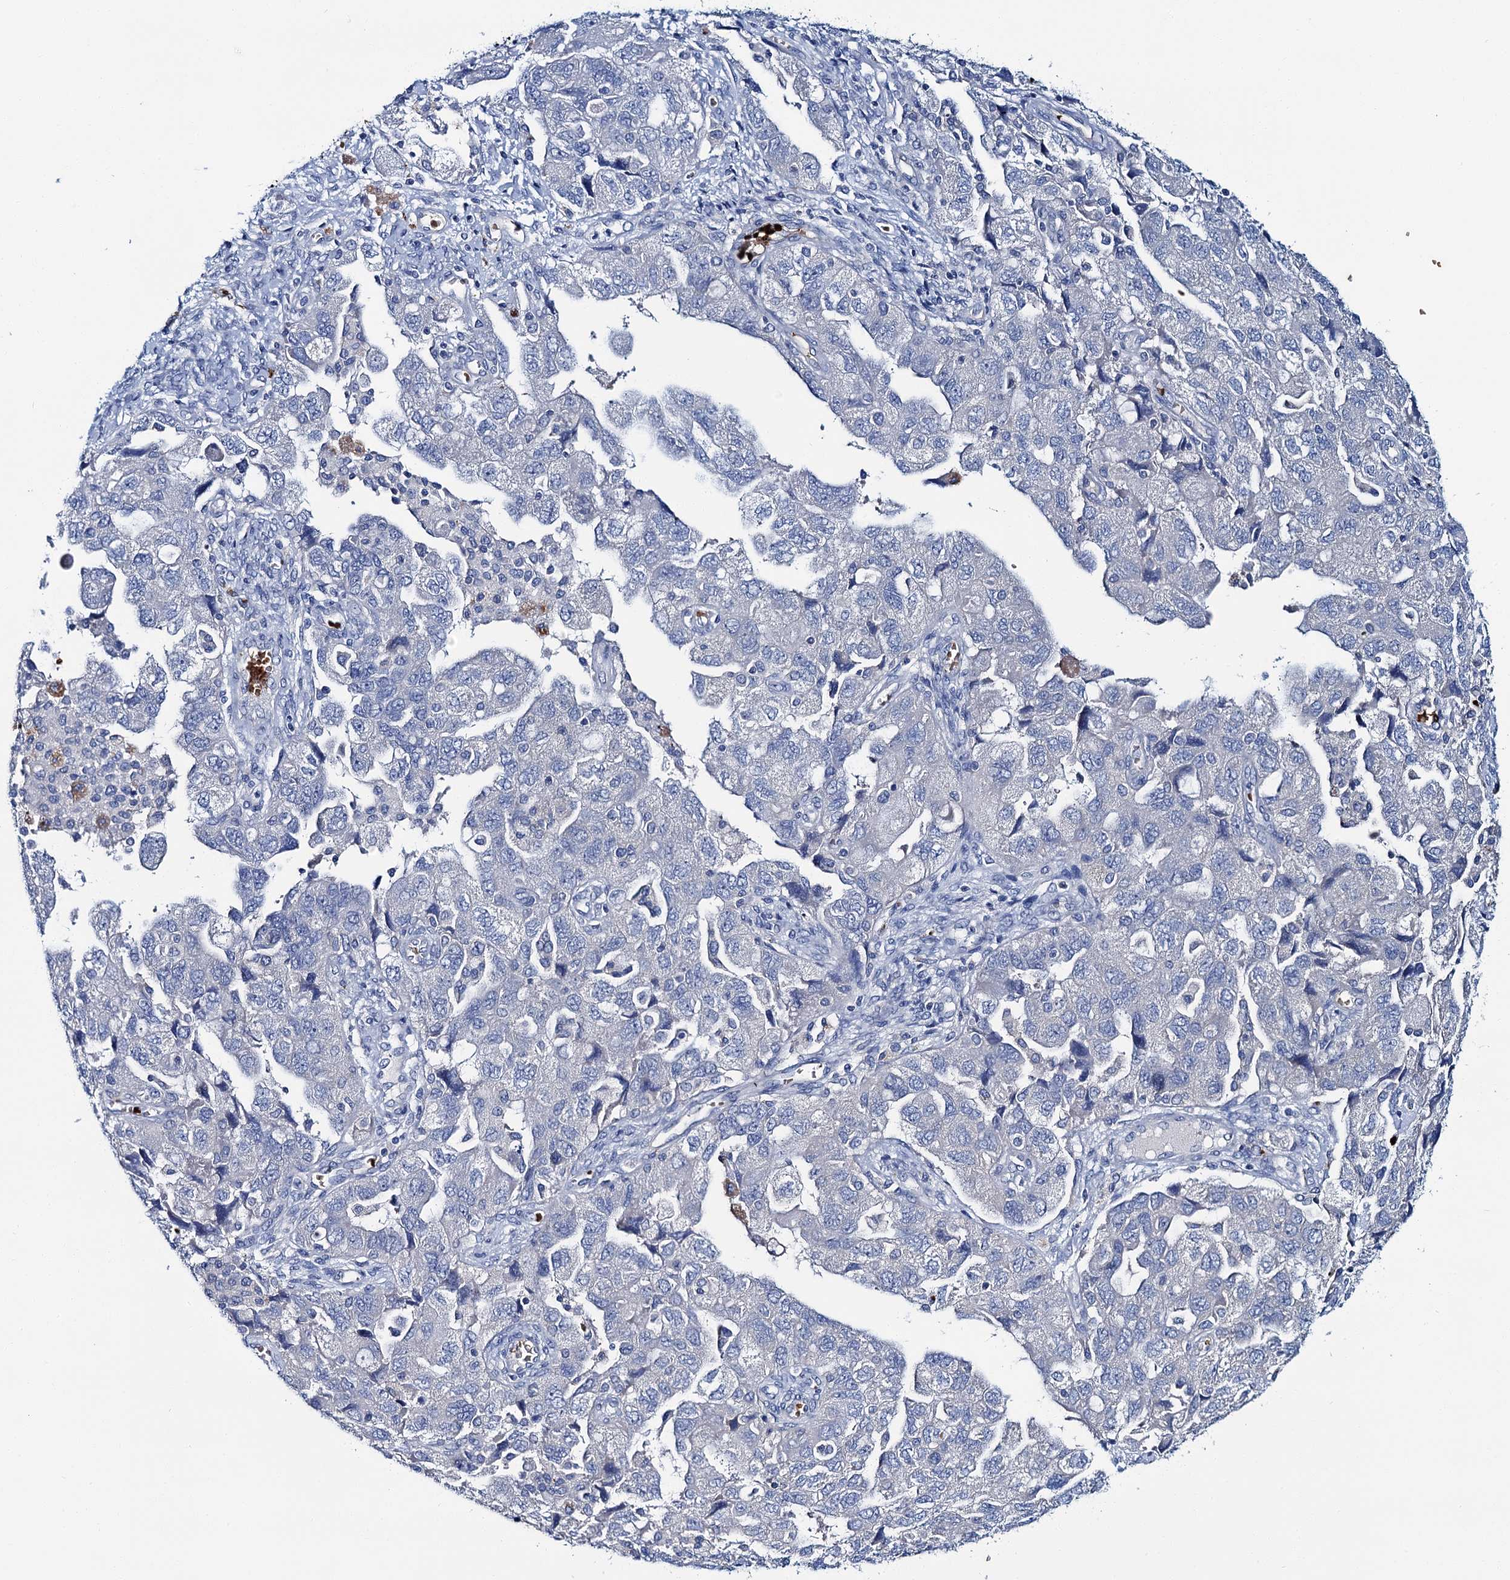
{"staining": {"intensity": "negative", "quantity": "none", "location": "none"}, "tissue": "ovarian cancer", "cell_type": "Tumor cells", "image_type": "cancer", "snomed": [{"axis": "morphology", "description": "Carcinoma, NOS"}, {"axis": "morphology", "description": "Cystadenocarcinoma, serous, NOS"}, {"axis": "topography", "description": "Ovary"}], "caption": "A high-resolution photomicrograph shows immunohistochemistry (IHC) staining of carcinoma (ovarian), which shows no significant positivity in tumor cells. (DAB (3,3'-diaminobenzidine) IHC, high magnification).", "gene": "ATG2A", "patient": {"sex": "female", "age": 69}}